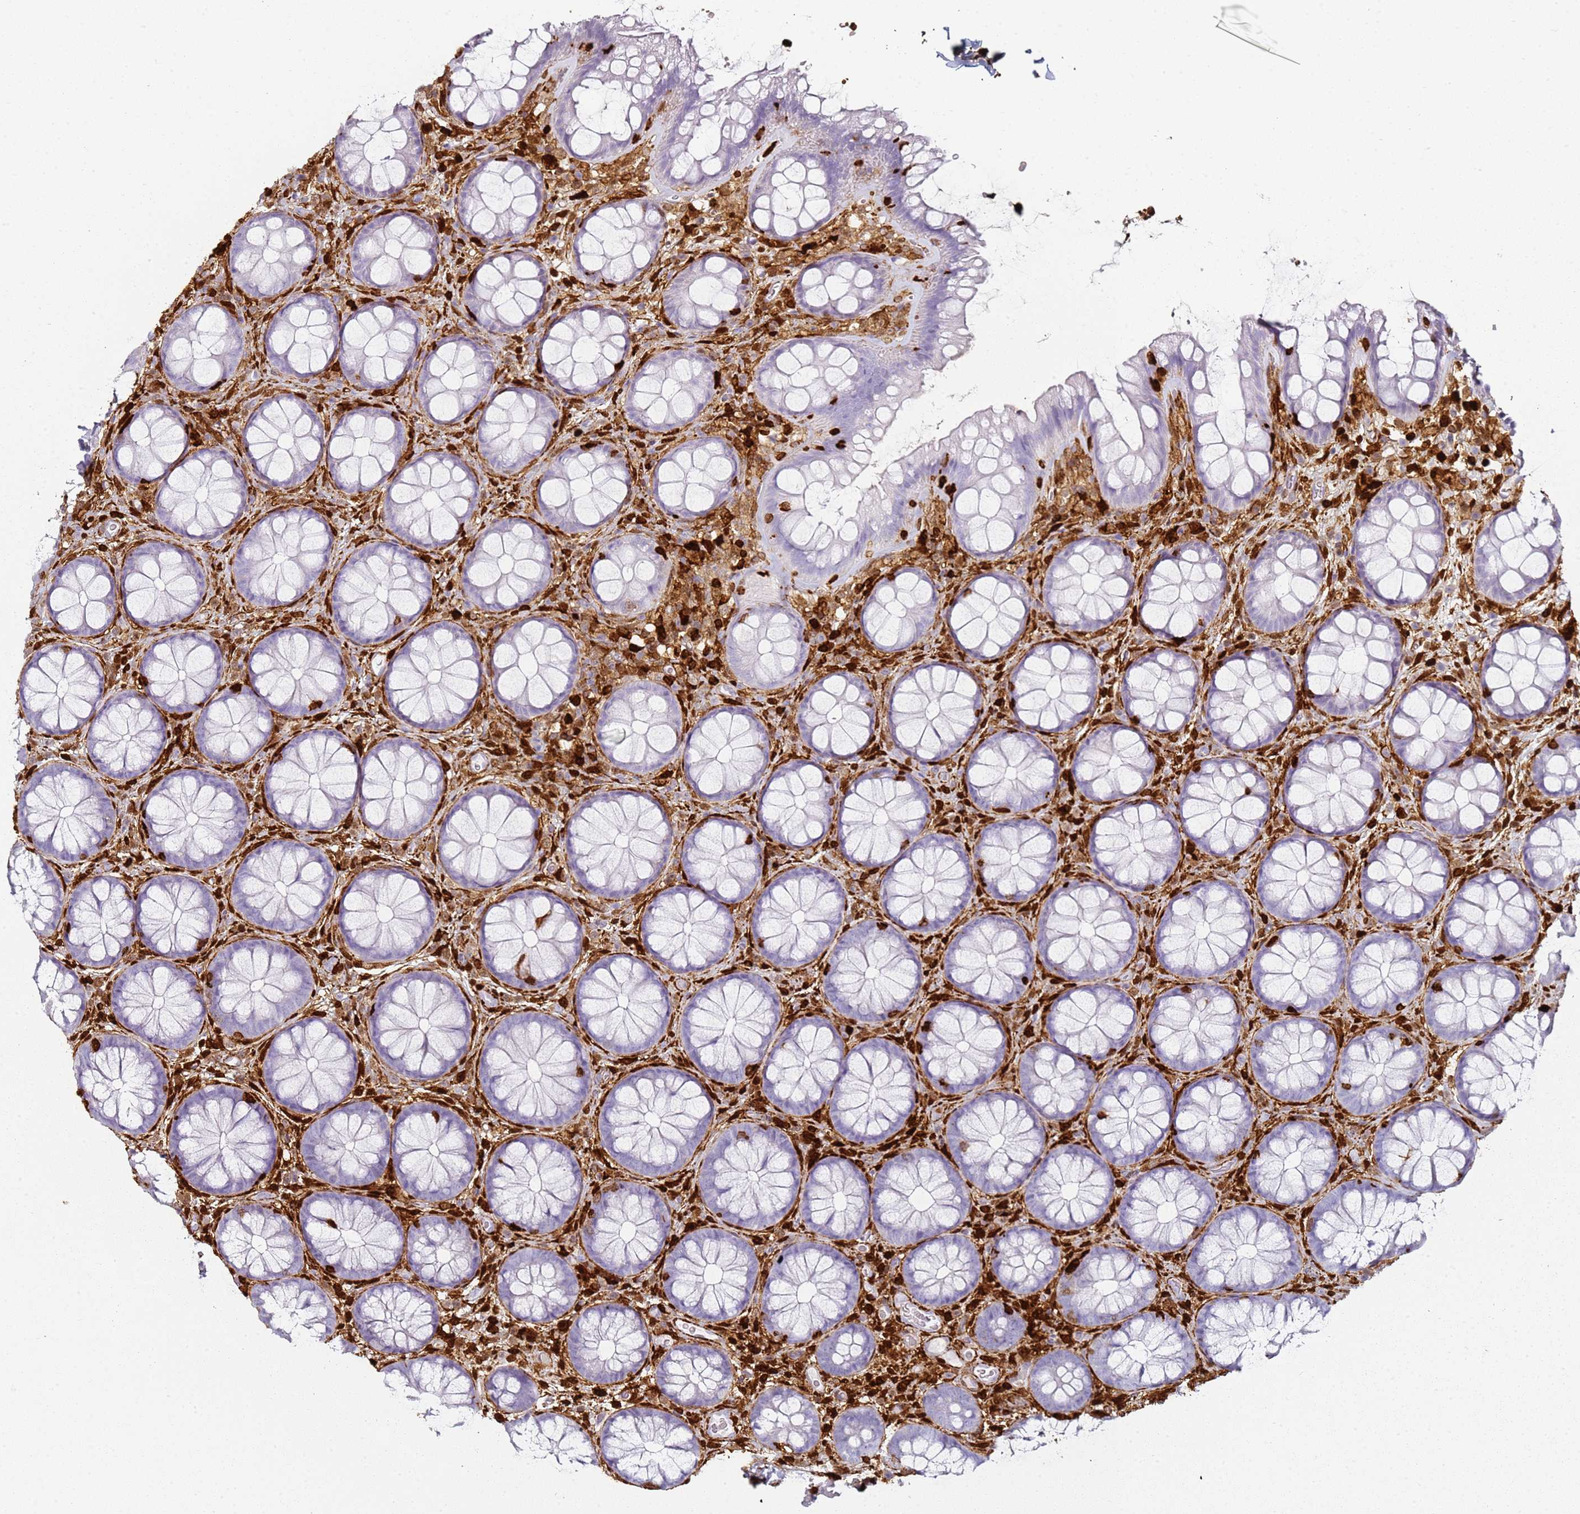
{"staining": {"intensity": "moderate", "quantity": ">75%", "location": "cytoplasmic/membranous,nuclear"}, "tissue": "colon", "cell_type": "Endothelial cells", "image_type": "normal", "snomed": [{"axis": "morphology", "description": "Normal tissue, NOS"}, {"axis": "topography", "description": "Colon"}], "caption": "Moderate cytoplasmic/membranous,nuclear expression for a protein is present in approximately >75% of endothelial cells of unremarkable colon using immunohistochemistry (IHC).", "gene": "S100A4", "patient": {"sex": "male", "age": 46}}